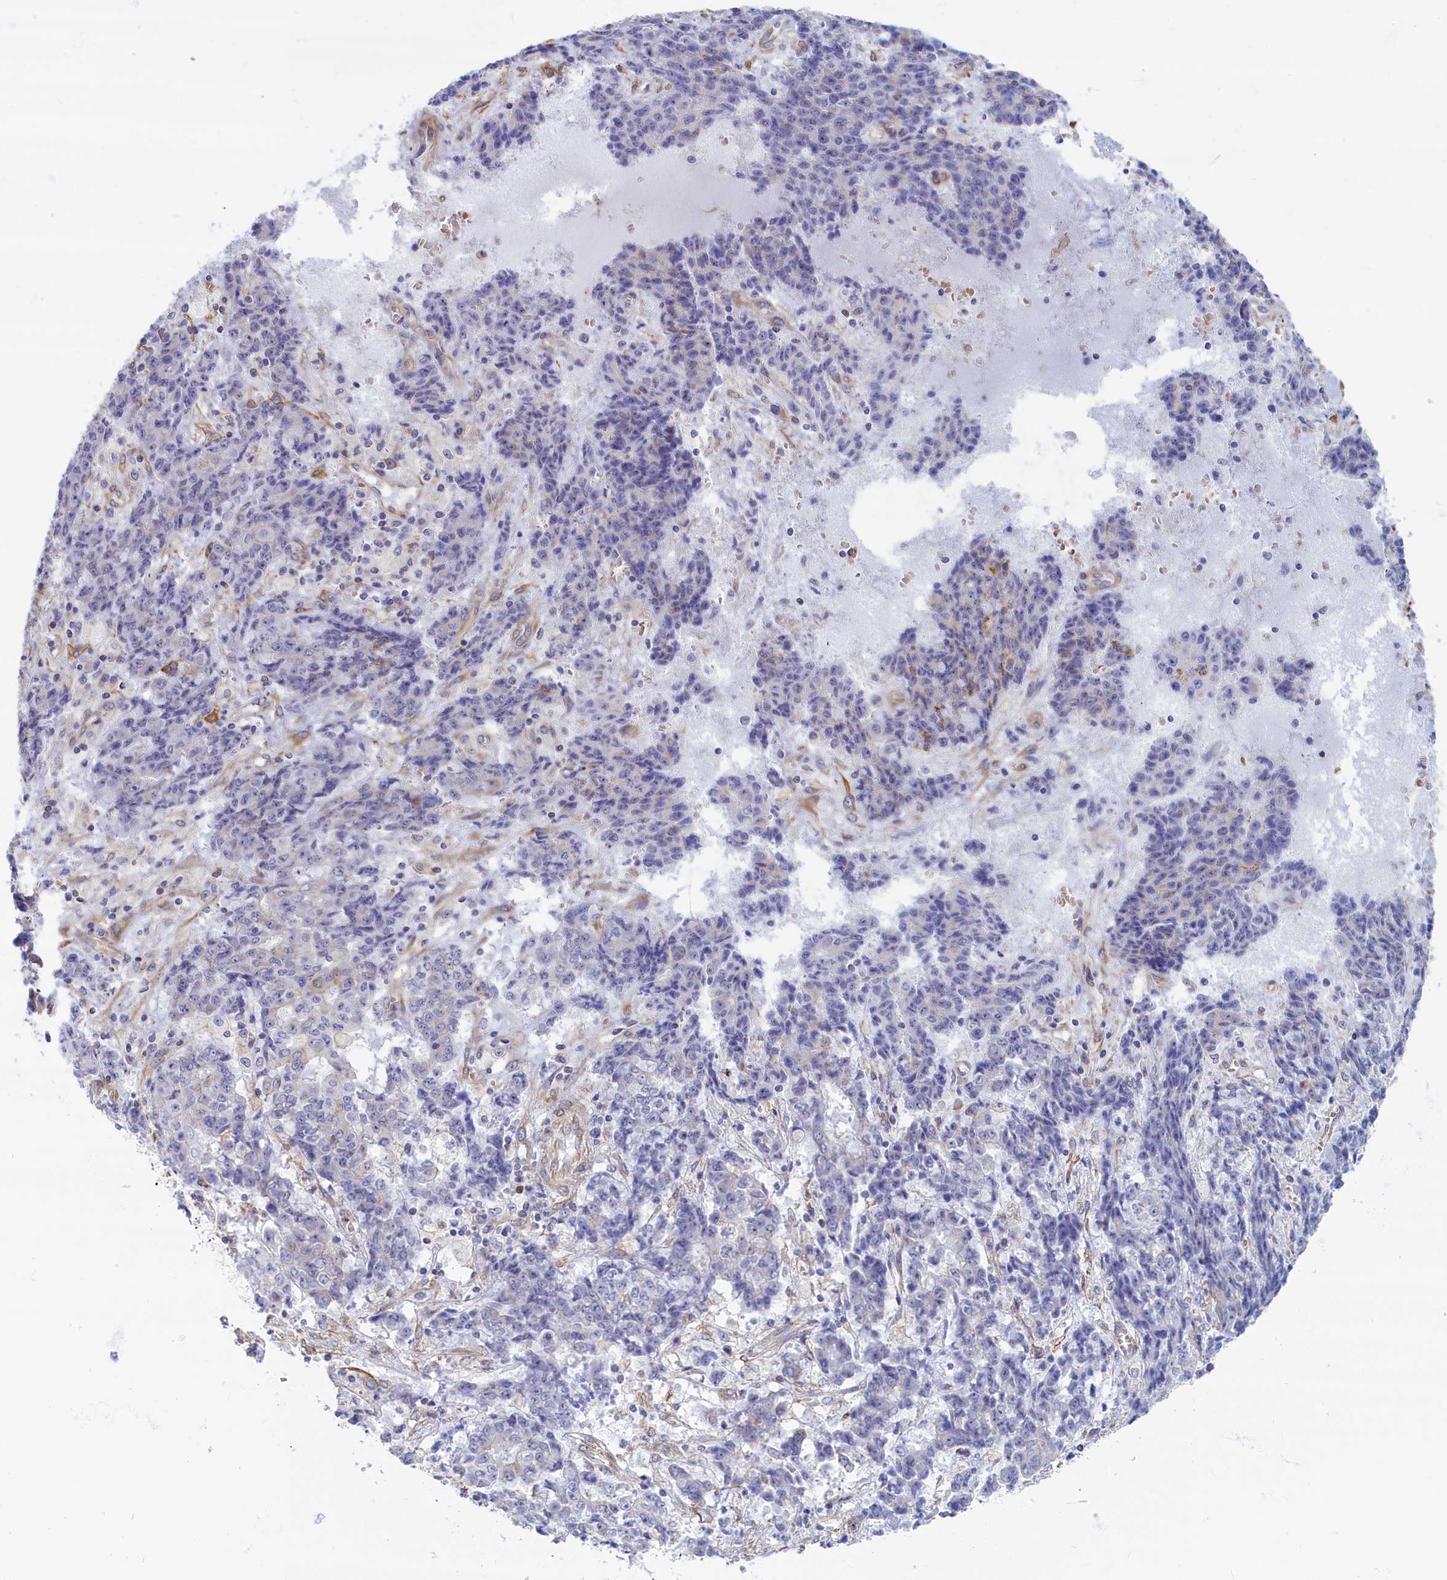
{"staining": {"intensity": "negative", "quantity": "none", "location": "none"}, "tissue": "ovarian cancer", "cell_type": "Tumor cells", "image_type": "cancer", "snomed": [{"axis": "morphology", "description": "Carcinoma, endometroid"}, {"axis": "topography", "description": "Ovary"}], "caption": "DAB immunohistochemical staining of endometroid carcinoma (ovarian) exhibits no significant expression in tumor cells.", "gene": "ABCC12", "patient": {"sex": "female", "age": 42}}